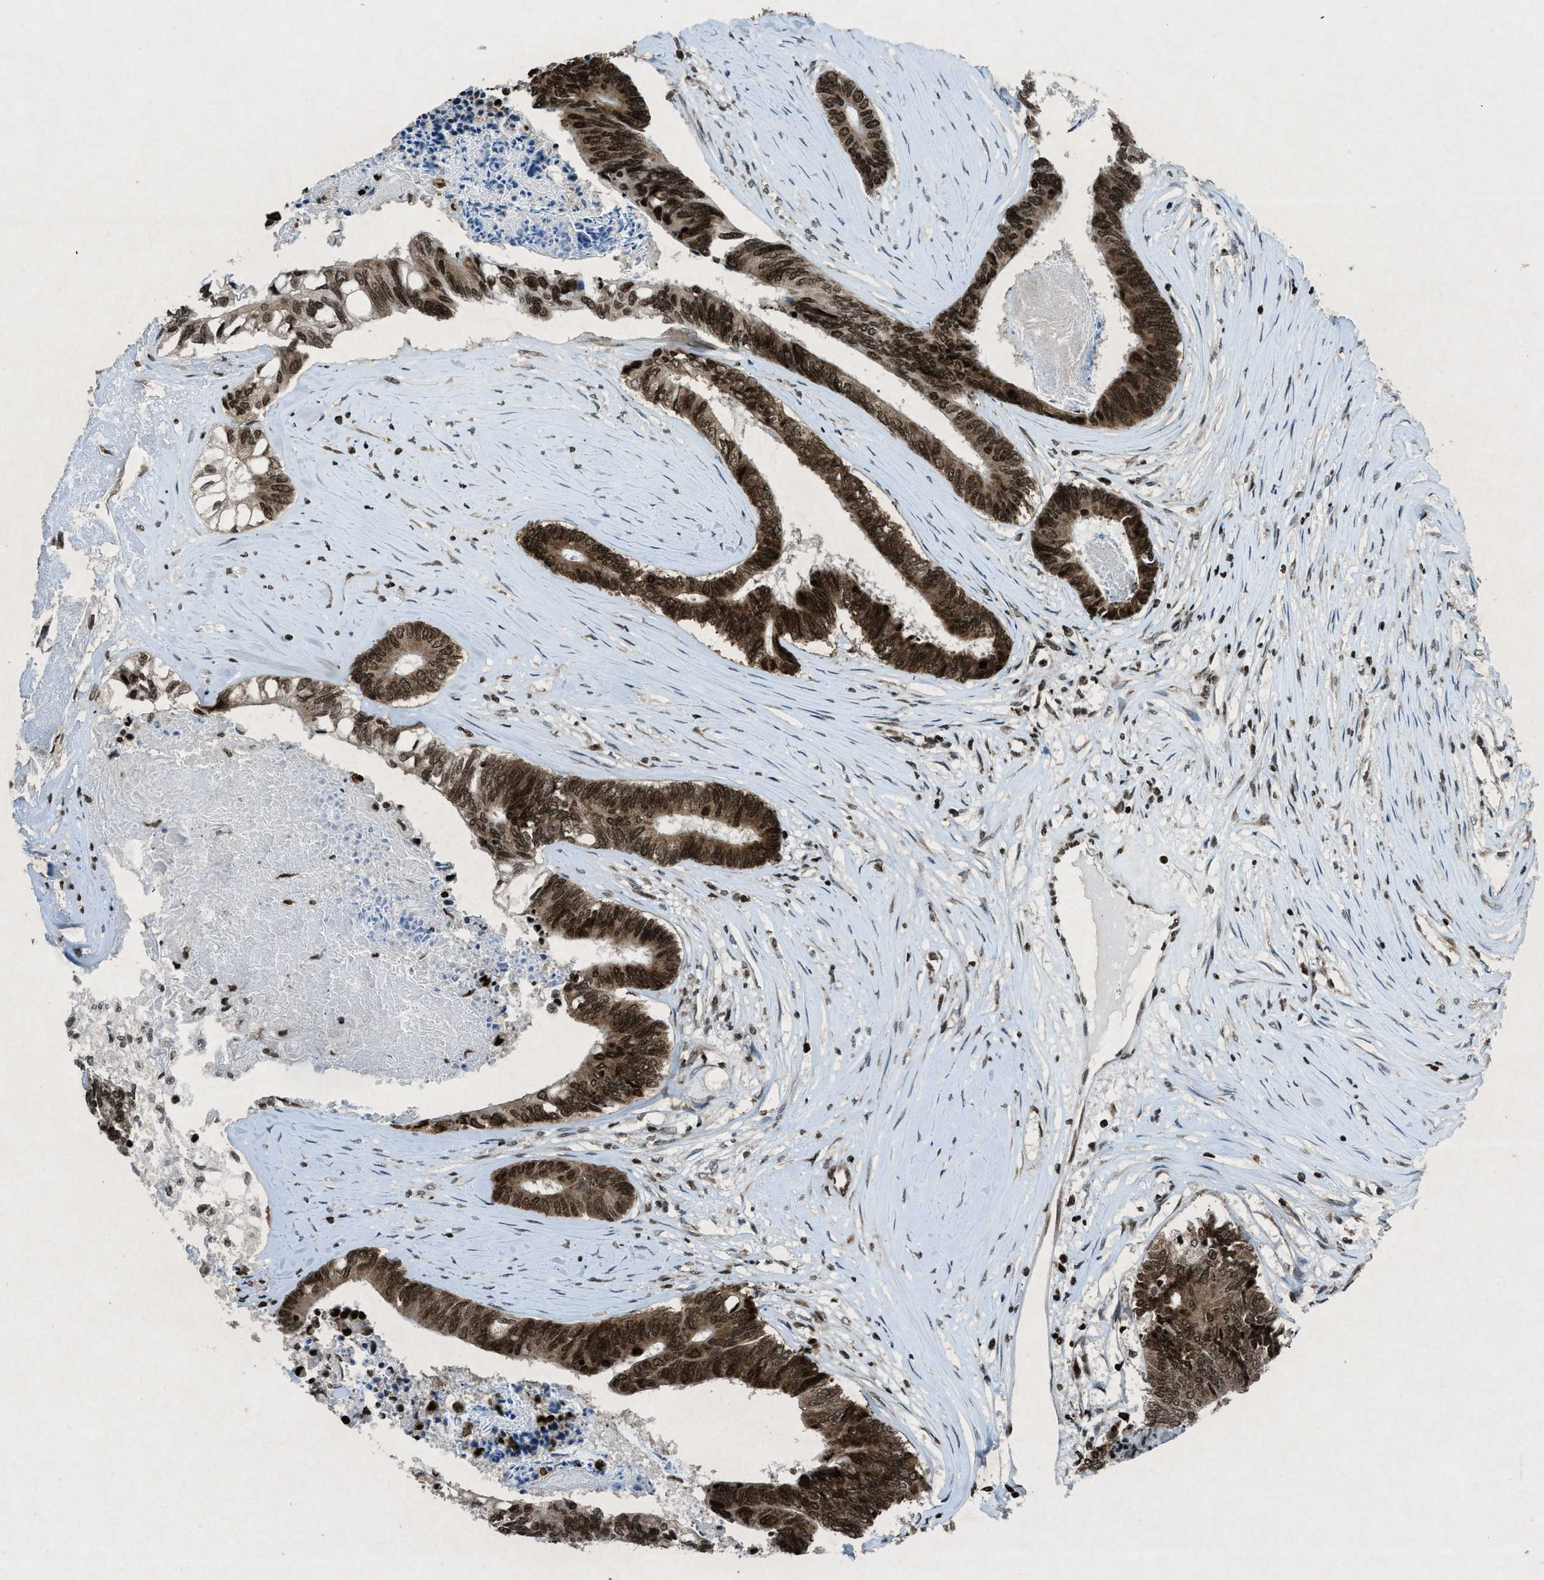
{"staining": {"intensity": "strong", "quantity": ">75%", "location": "nuclear"}, "tissue": "colorectal cancer", "cell_type": "Tumor cells", "image_type": "cancer", "snomed": [{"axis": "morphology", "description": "Adenocarcinoma, NOS"}, {"axis": "topography", "description": "Rectum"}], "caption": "Immunohistochemical staining of colorectal cancer reveals strong nuclear protein staining in approximately >75% of tumor cells. Using DAB (3,3'-diaminobenzidine) (brown) and hematoxylin (blue) stains, captured at high magnification using brightfield microscopy.", "gene": "NXF1", "patient": {"sex": "male", "age": 63}}